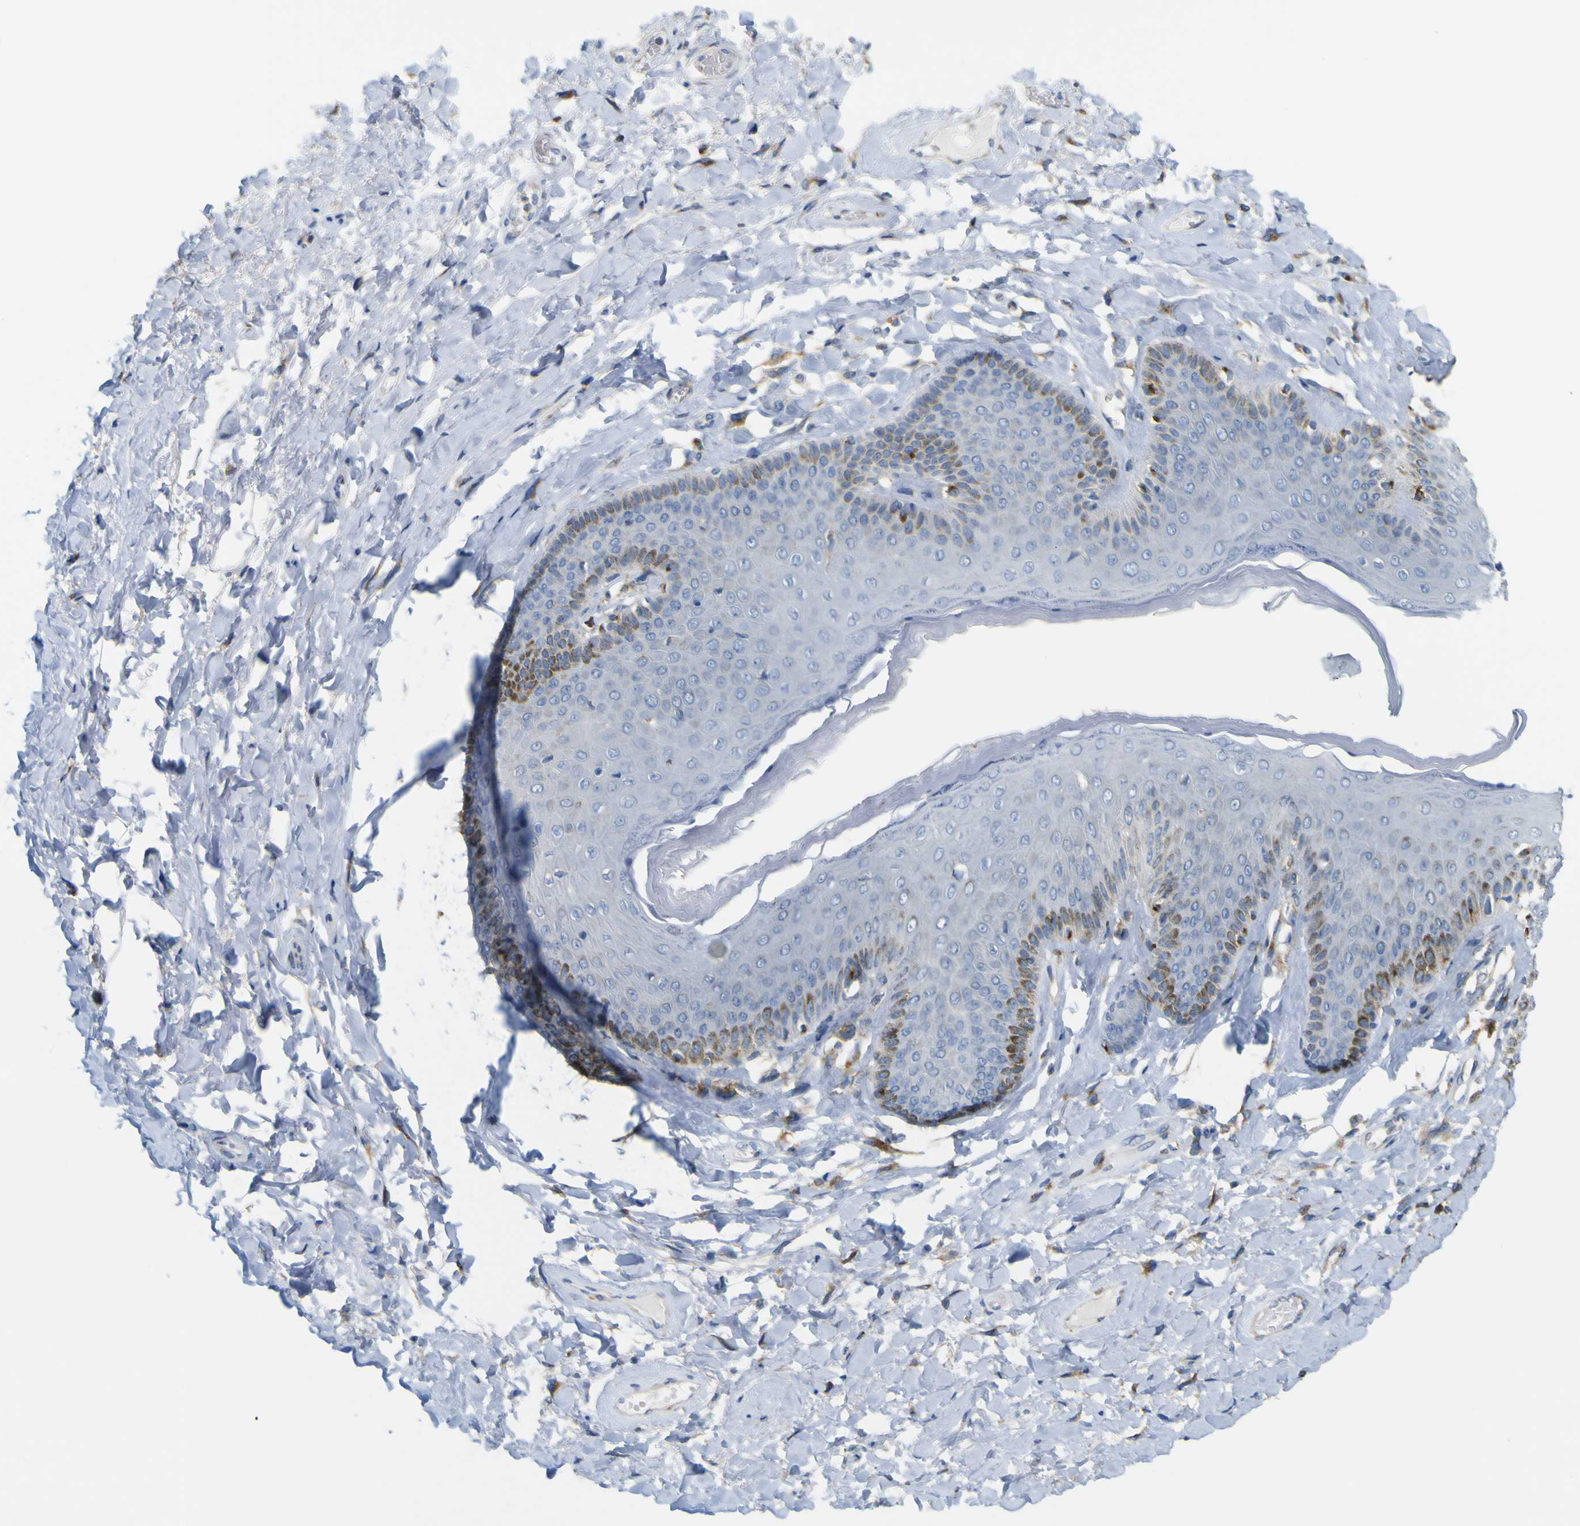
{"staining": {"intensity": "moderate", "quantity": "<25%", "location": "cytoplasmic/membranous"}, "tissue": "skin", "cell_type": "Epidermal cells", "image_type": "normal", "snomed": [{"axis": "morphology", "description": "Normal tissue, NOS"}, {"axis": "topography", "description": "Anal"}], "caption": "Moderate cytoplasmic/membranous positivity for a protein is appreciated in about <25% of epidermal cells of unremarkable skin using immunohistochemistry.", "gene": "IGF2R", "patient": {"sex": "male", "age": 69}}